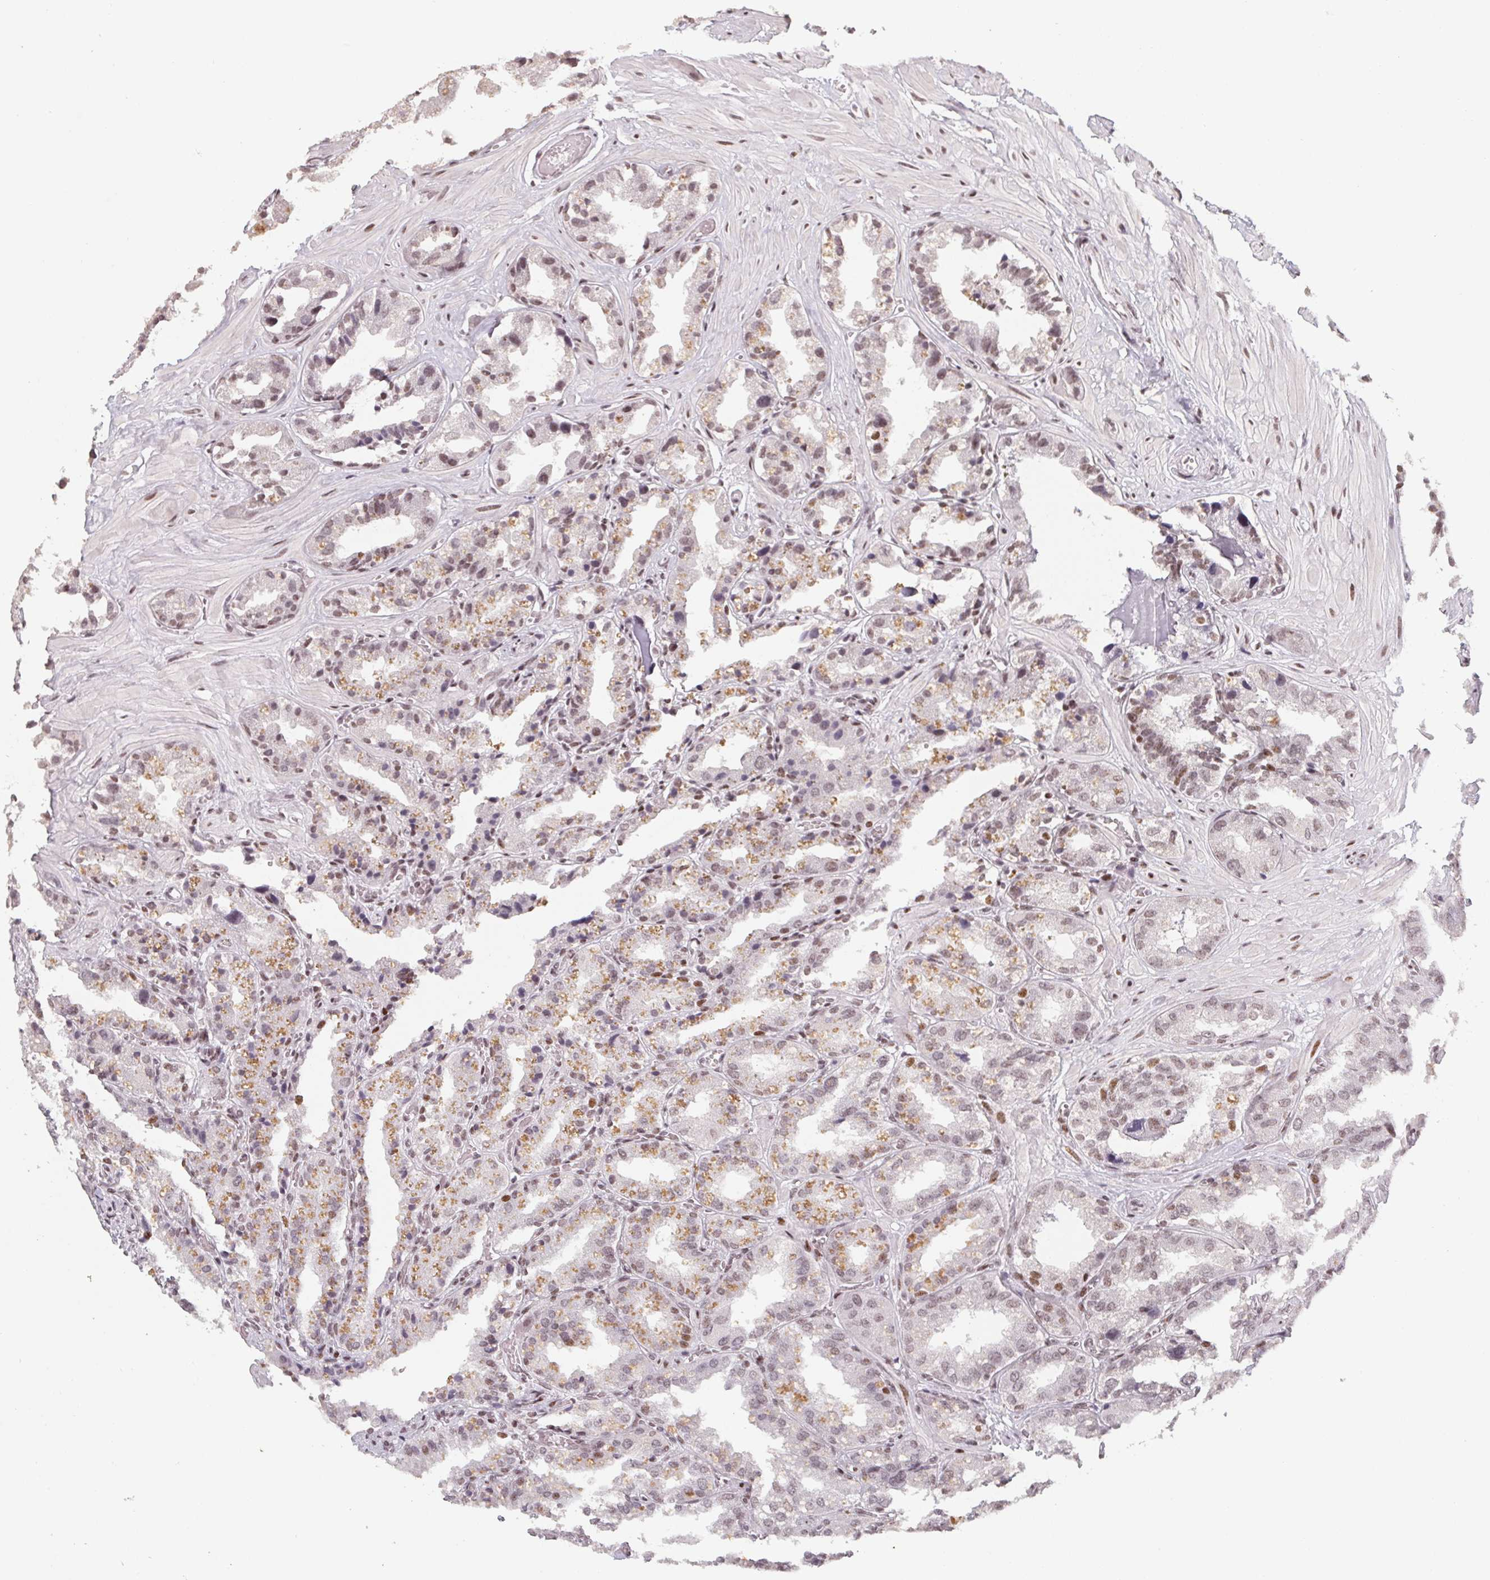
{"staining": {"intensity": "moderate", "quantity": "25%-75%", "location": "nuclear"}, "tissue": "seminal vesicle", "cell_type": "Glandular cells", "image_type": "normal", "snomed": [{"axis": "morphology", "description": "Normal tissue, NOS"}, {"axis": "topography", "description": "Seminal veicle"}], "caption": "Seminal vesicle stained for a protein reveals moderate nuclear positivity in glandular cells. (brown staining indicates protein expression, while blue staining denotes nuclei).", "gene": "KMT2A", "patient": {"sex": "male", "age": 57}}